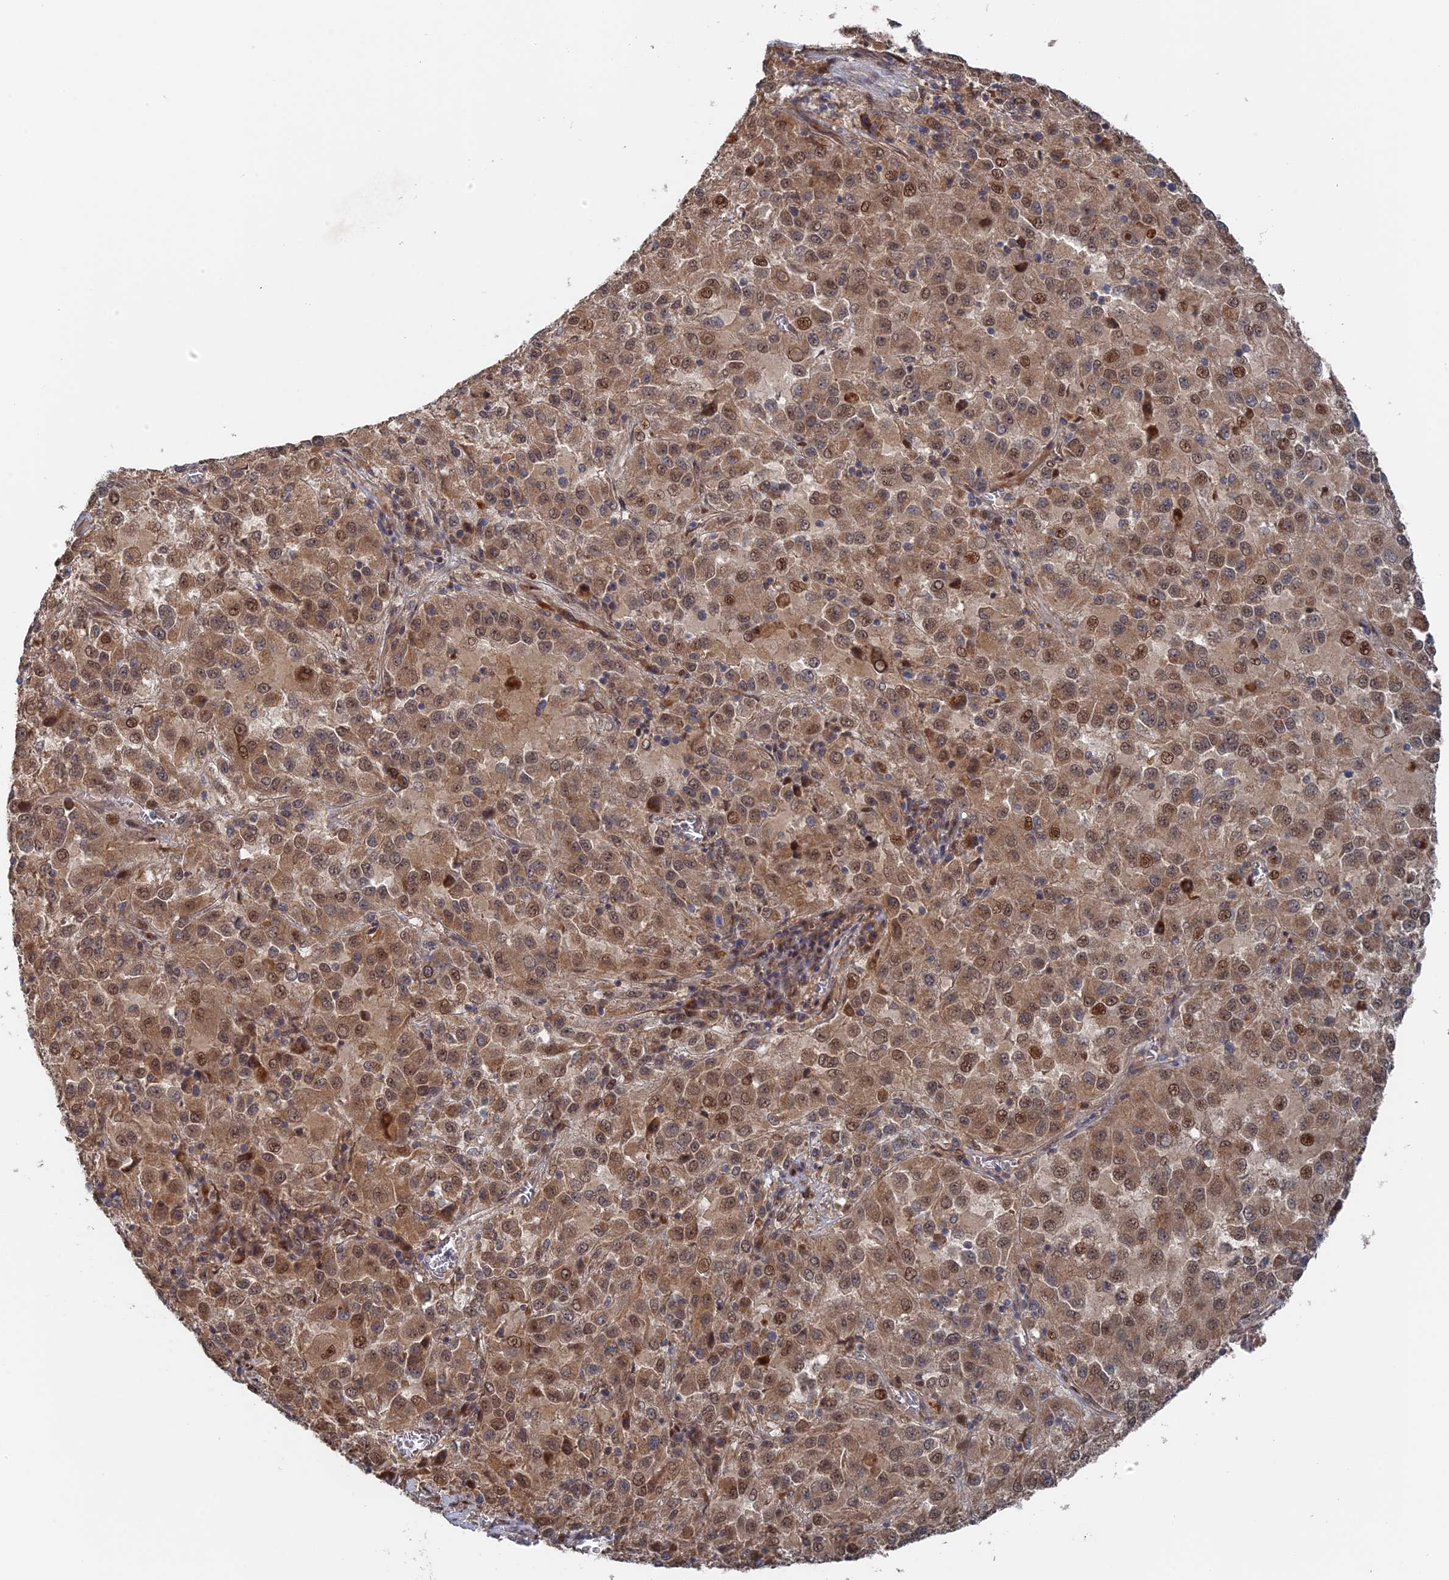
{"staining": {"intensity": "moderate", "quantity": ">75%", "location": "cytoplasmic/membranous,nuclear"}, "tissue": "melanoma", "cell_type": "Tumor cells", "image_type": "cancer", "snomed": [{"axis": "morphology", "description": "Malignant melanoma, Metastatic site"}, {"axis": "topography", "description": "Lung"}], "caption": "Tumor cells reveal medium levels of moderate cytoplasmic/membranous and nuclear expression in about >75% of cells in melanoma.", "gene": "ELOVL6", "patient": {"sex": "male", "age": 64}}